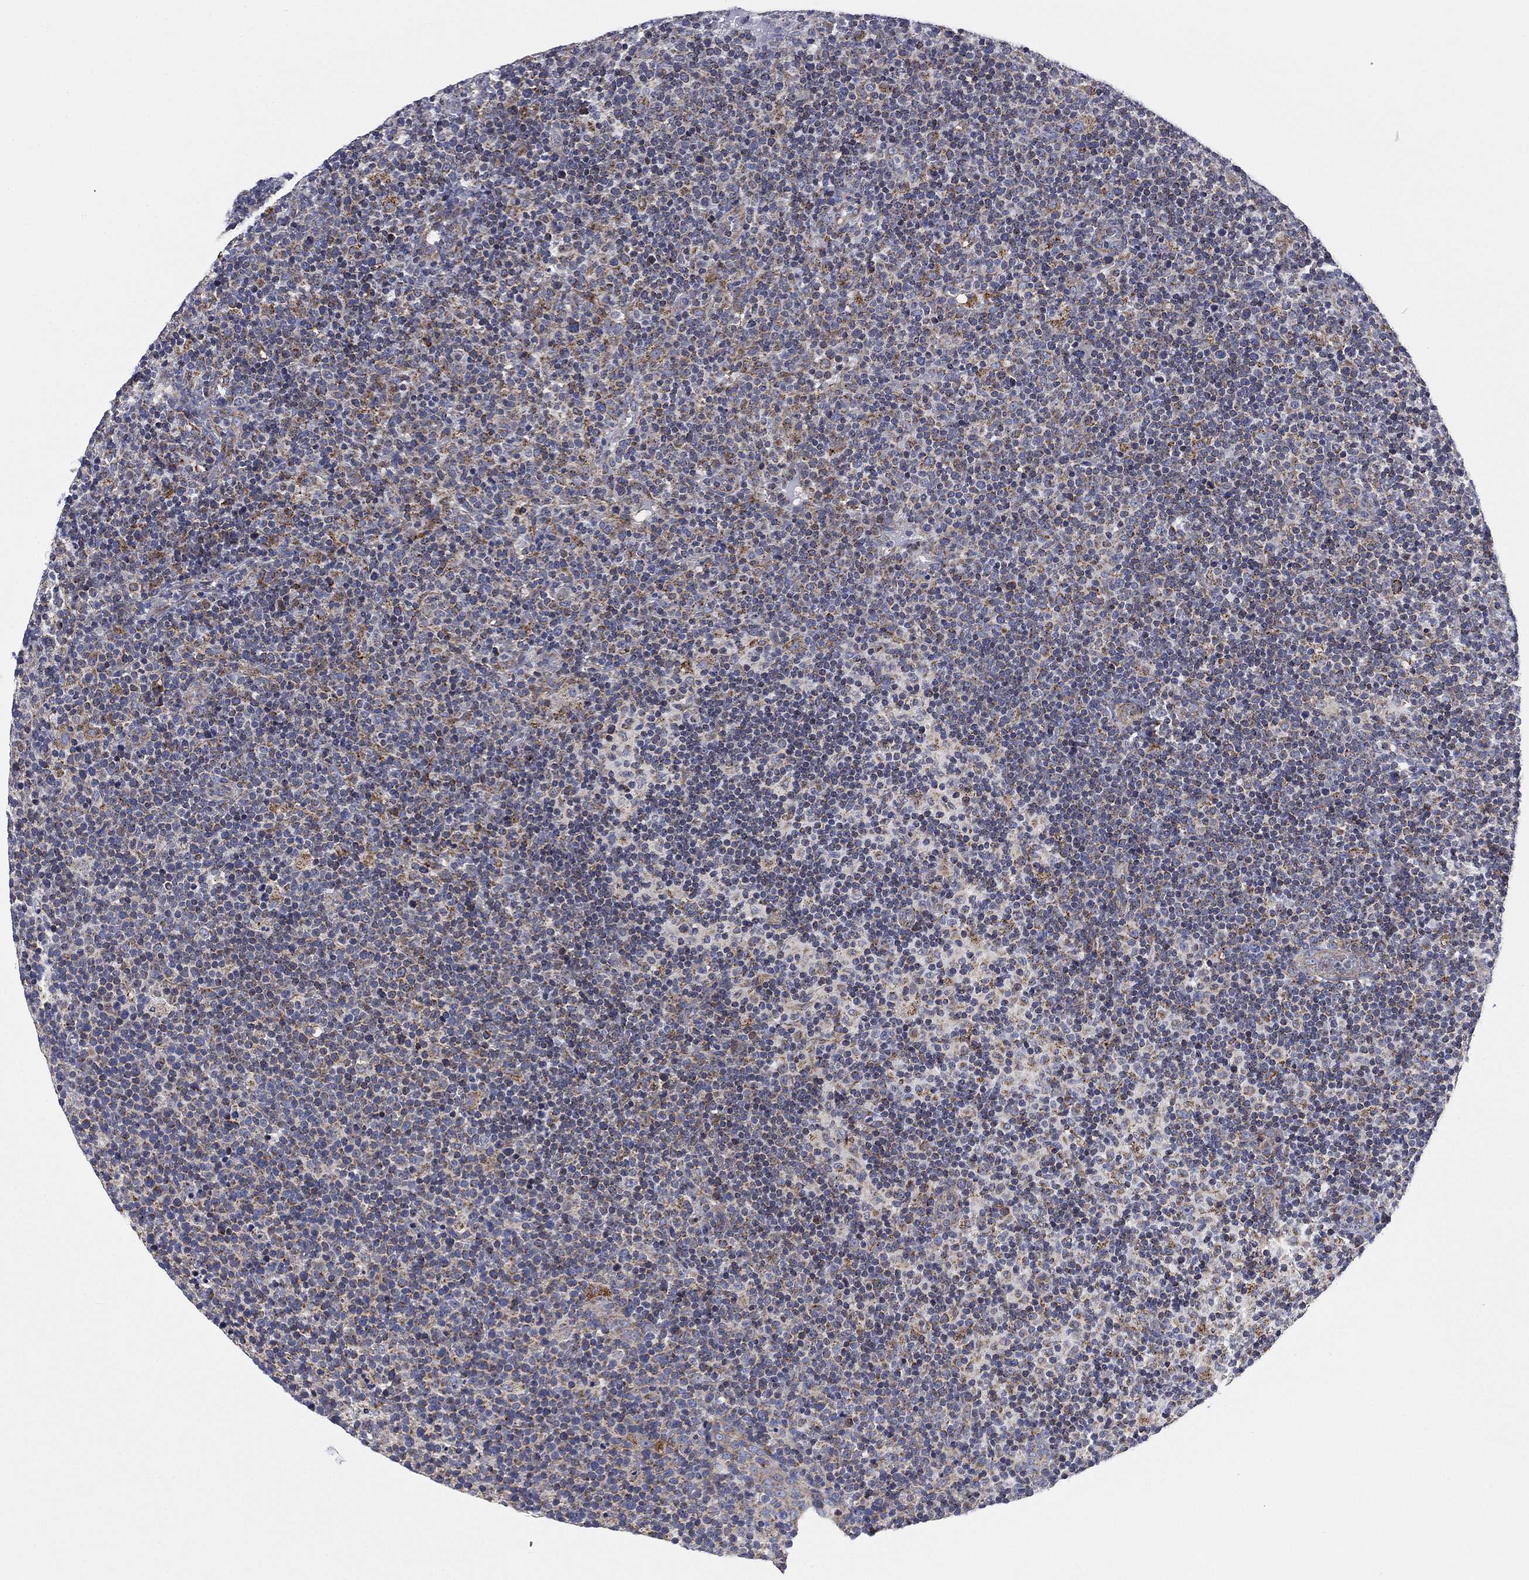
{"staining": {"intensity": "negative", "quantity": "none", "location": "none"}, "tissue": "lymphoma", "cell_type": "Tumor cells", "image_type": "cancer", "snomed": [{"axis": "morphology", "description": "Malignant lymphoma, non-Hodgkin's type, High grade"}, {"axis": "topography", "description": "Lymph node"}], "caption": "Tumor cells are negative for protein expression in human lymphoma.", "gene": "NACAD", "patient": {"sex": "male", "age": 61}}